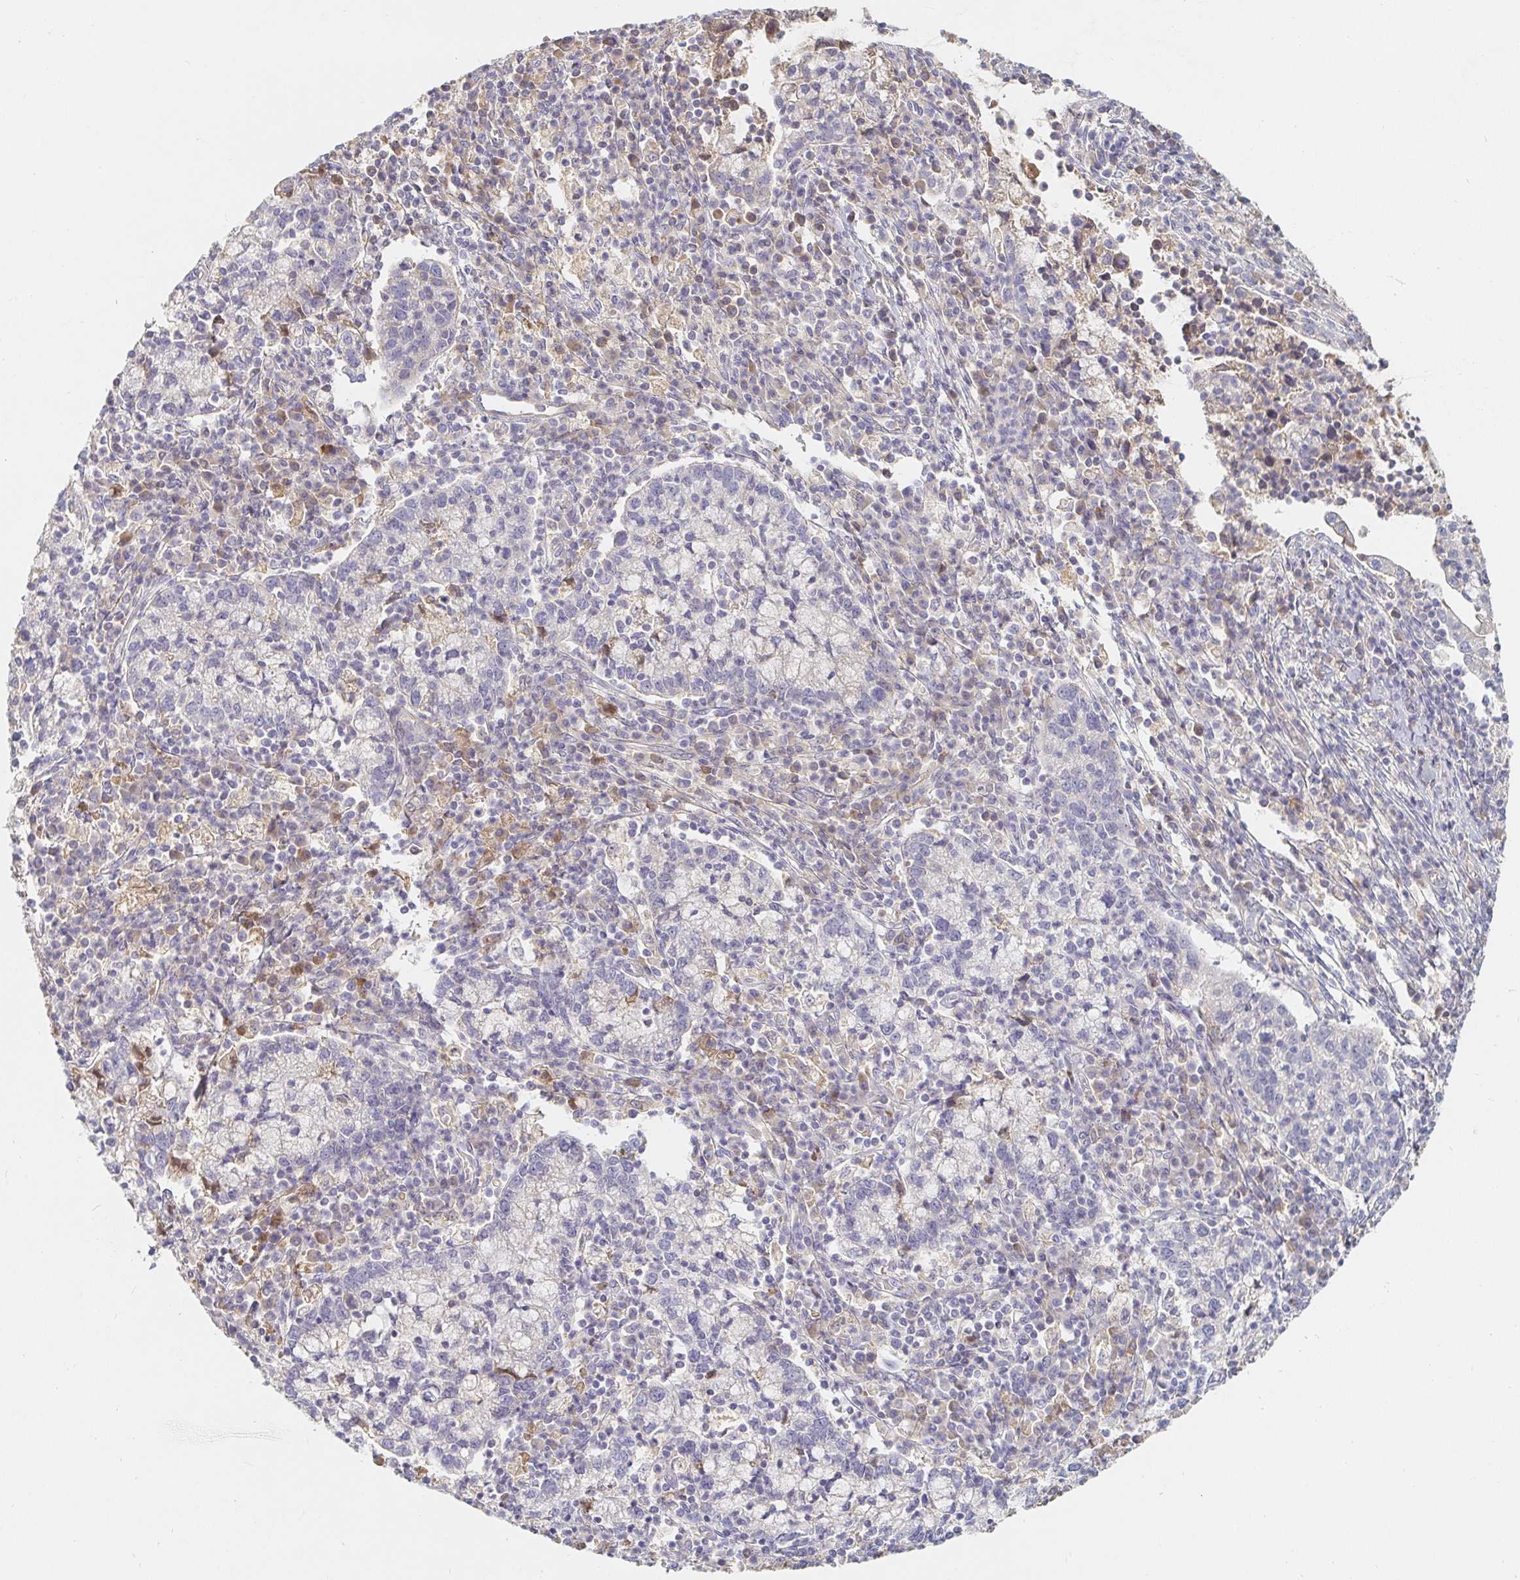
{"staining": {"intensity": "negative", "quantity": "none", "location": "none"}, "tissue": "cervical cancer", "cell_type": "Tumor cells", "image_type": "cancer", "snomed": [{"axis": "morphology", "description": "Normal tissue, NOS"}, {"axis": "morphology", "description": "Adenocarcinoma, NOS"}, {"axis": "topography", "description": "Cervix"}], "caption": "An IHC photomicrograph of cervical cancer (adenocarcinoma) is shown. There is no staining in tumor cells of cervical cancer (adenocarcinoma).", "gene": "NME9", "patient": {"sex": "female", "age": 44}}